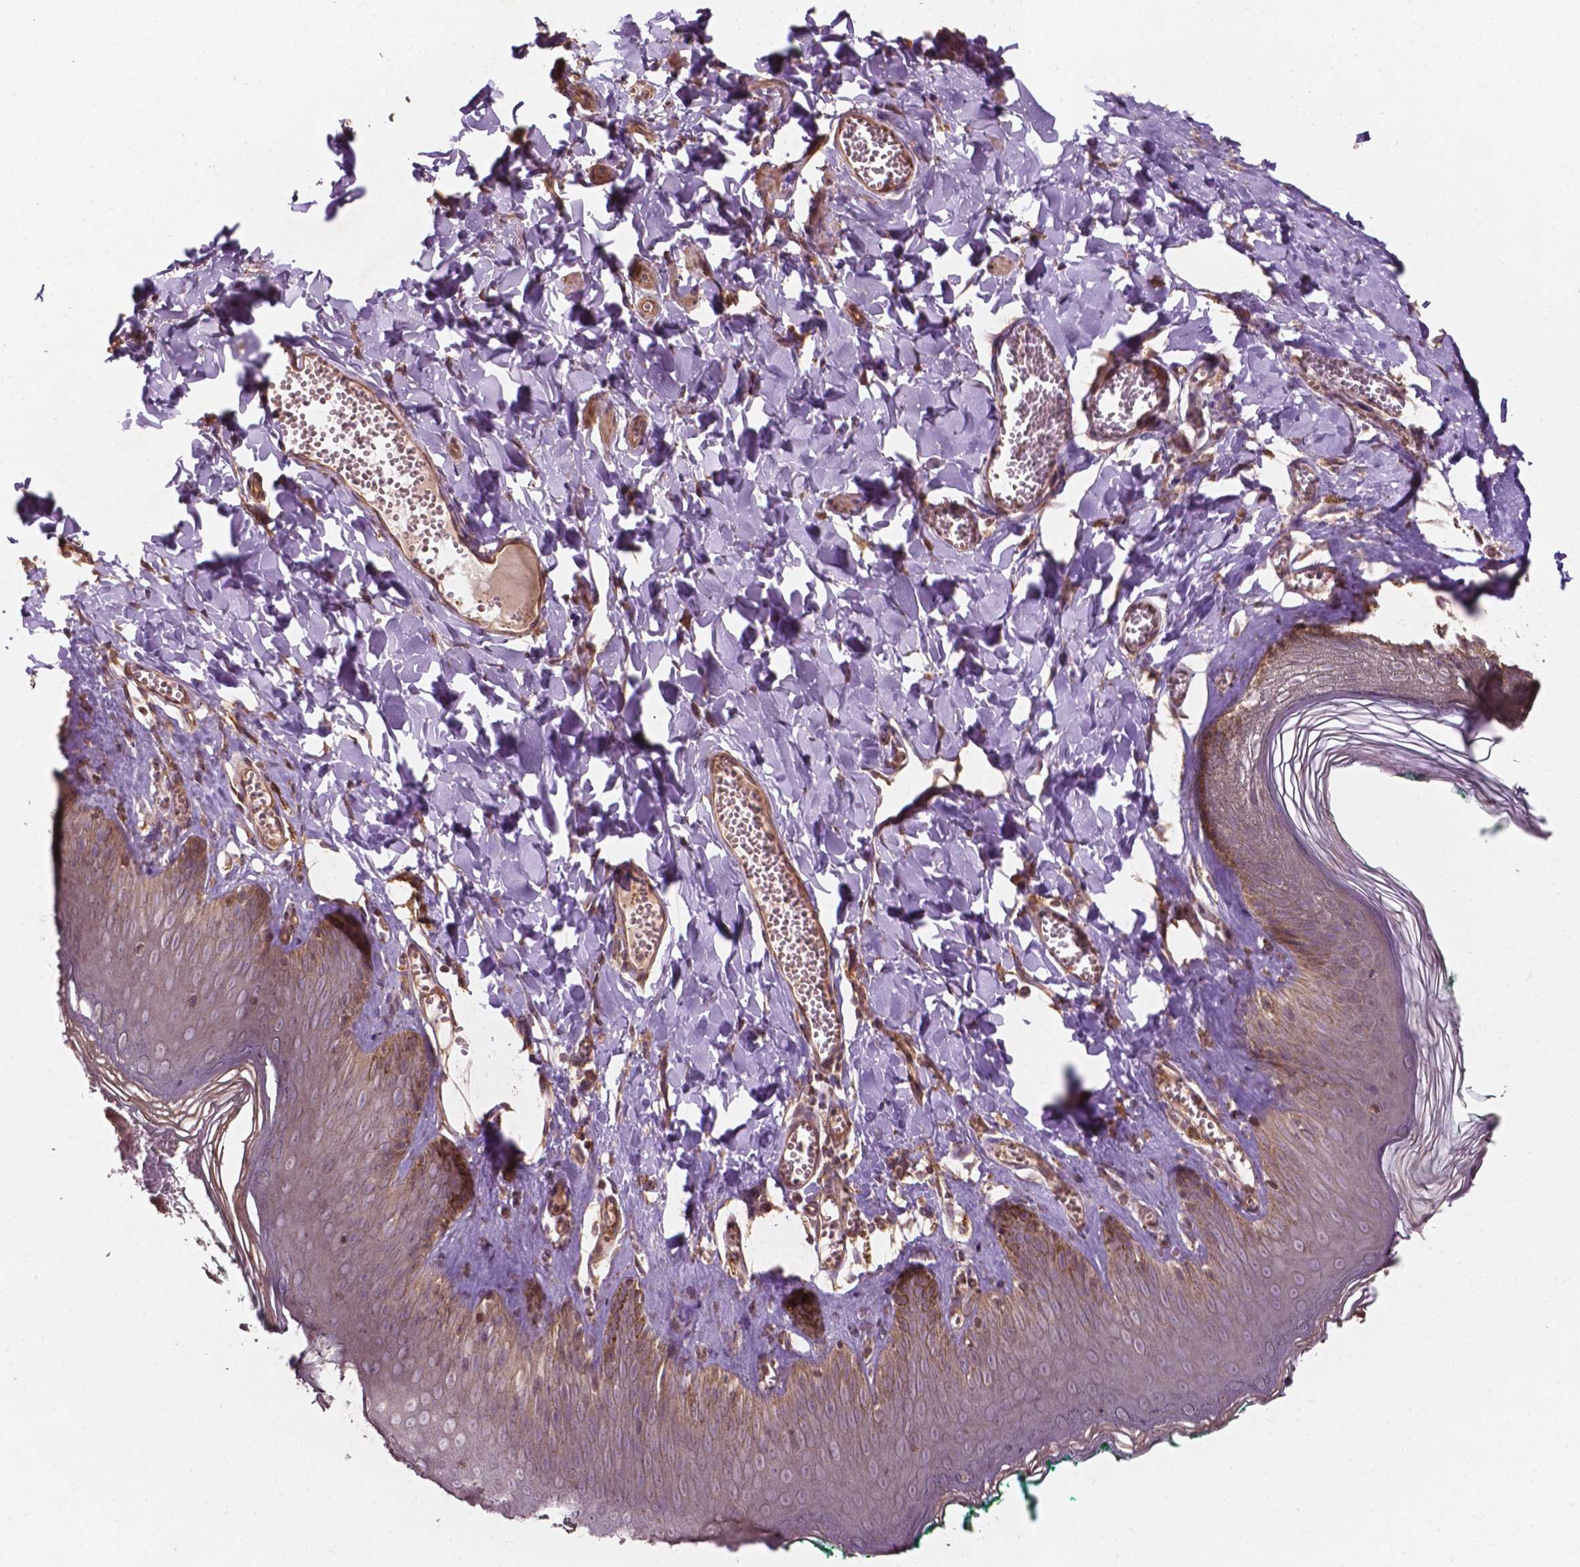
{"staining": {"intensity": "weak", "quantity": "<25%", "location": "cytoplasmic/membranous"}, "tissue": "skin", "cell_type": "Epidermal cells", "image_type": "normal", "snomed": [{"axis": "morphology", "description": "Normal tissue, NOS"}, {"axis": "topography", "description": "Vulva"}, {"axis": "topography", "description": "Peripheral nerve tissue"}], "caption": "High power microscopy image of an IHC micrograph of normal skin, revealing no significant staining in epidermal cells.", "gene": "CDC42BPA", "patient": {"sex": "female", "age": 66}}